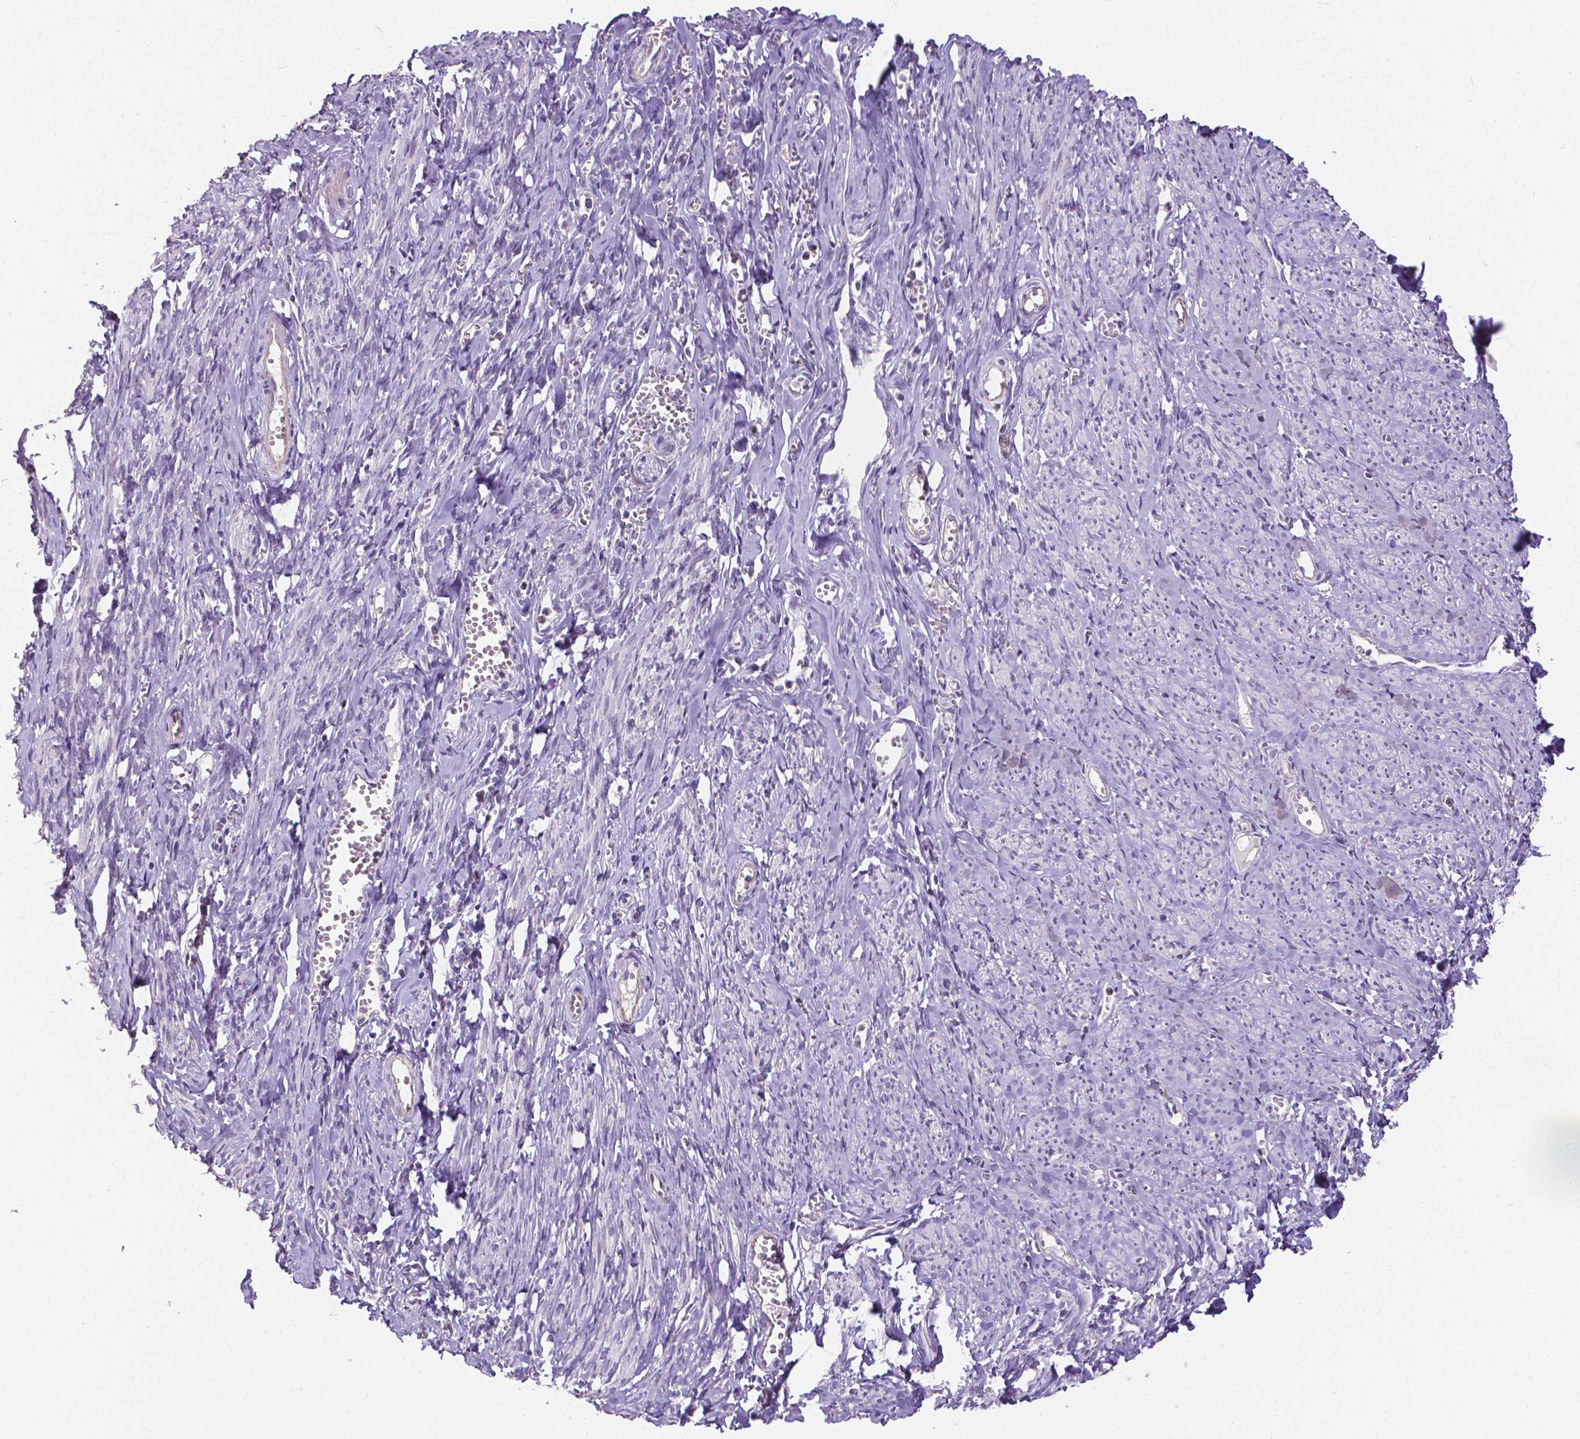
{"staining": {"intensity": "negative", "quantity": "none", "location": "none"}, "tissue": "smooth muscle", "cell_type": "Smooth muscle cells", "image_type": "normal", "snomed": [{"axis": "morphology", "description": "Normal tissue, NOS"}, {"axis": "topography", "description": "Smooth muscle"}], "caption": "High magnification brightfield microscopy of normal smooth muscle stained with DAB (3,3'-diaminobenzidine) (brown) and counterstained with hematoxylin (blue): smooth muscle cells show no significant staining. (DAB (3,3'-diaminobenzidine) immunohistochemistry (IHC), high magnification).", "gene": "OCLN", "patient": {"sex": "female", "age": 65}}